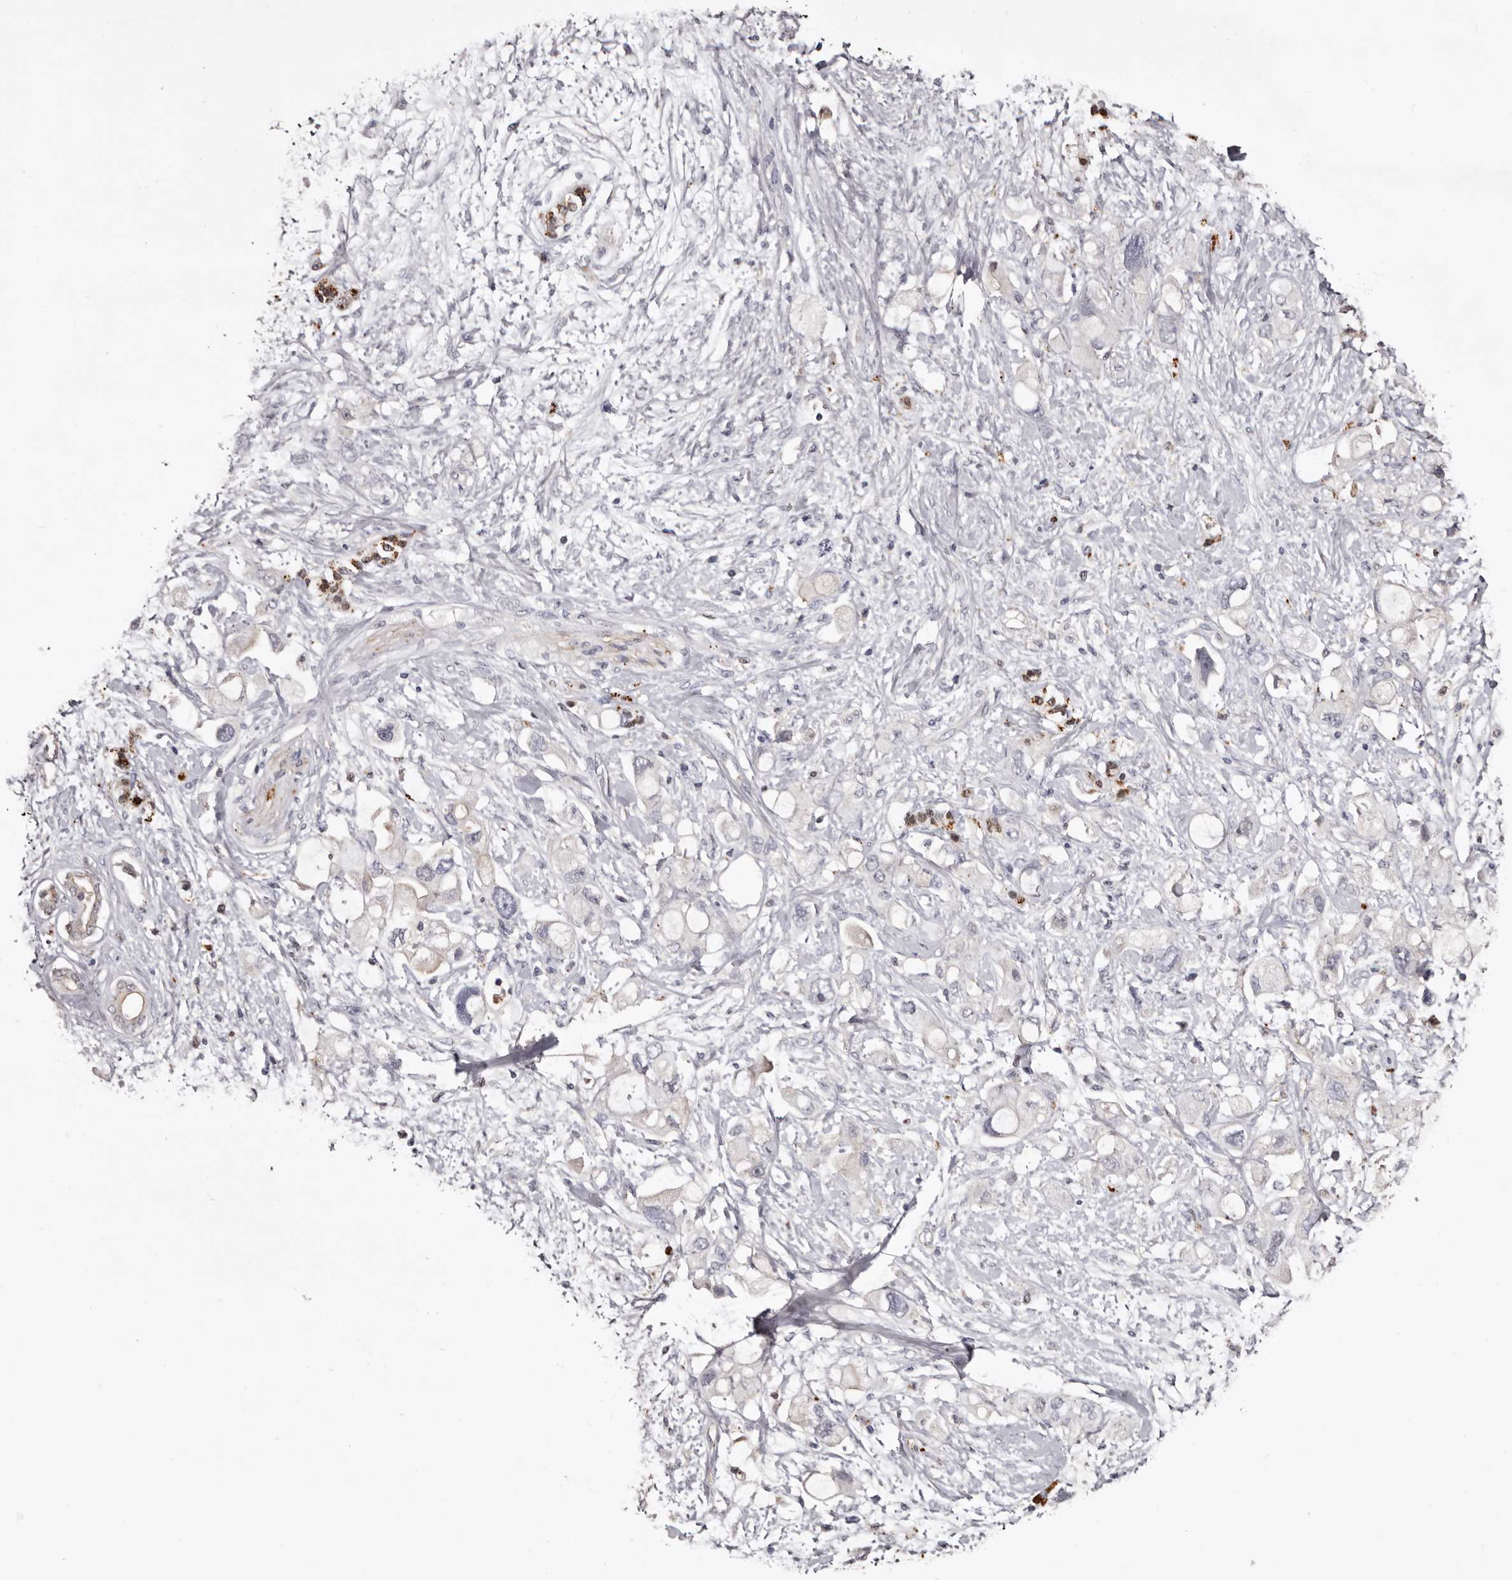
{"staining": {"intensity": "negative", "quantity": "none", "location": "none"}, "tissue": "pancreatic cancer", "cell_type": "Tumor cells", "image_type": "cancer", "snomed": [{"axis": "morphology", "description": "Adenocarcinoma, NOS"}, {"axis": "topography", "description": "Pancreas"}], "caption": "Immunohistochemistry (IHC) histopathology image of neoplastic tissue: human pancreatic adenocarcinoma stained with DAB displays no significant protein staining in tumor cells.", "gene": "SLC10A4", "patient": {"sex": "female", "age": 56}}